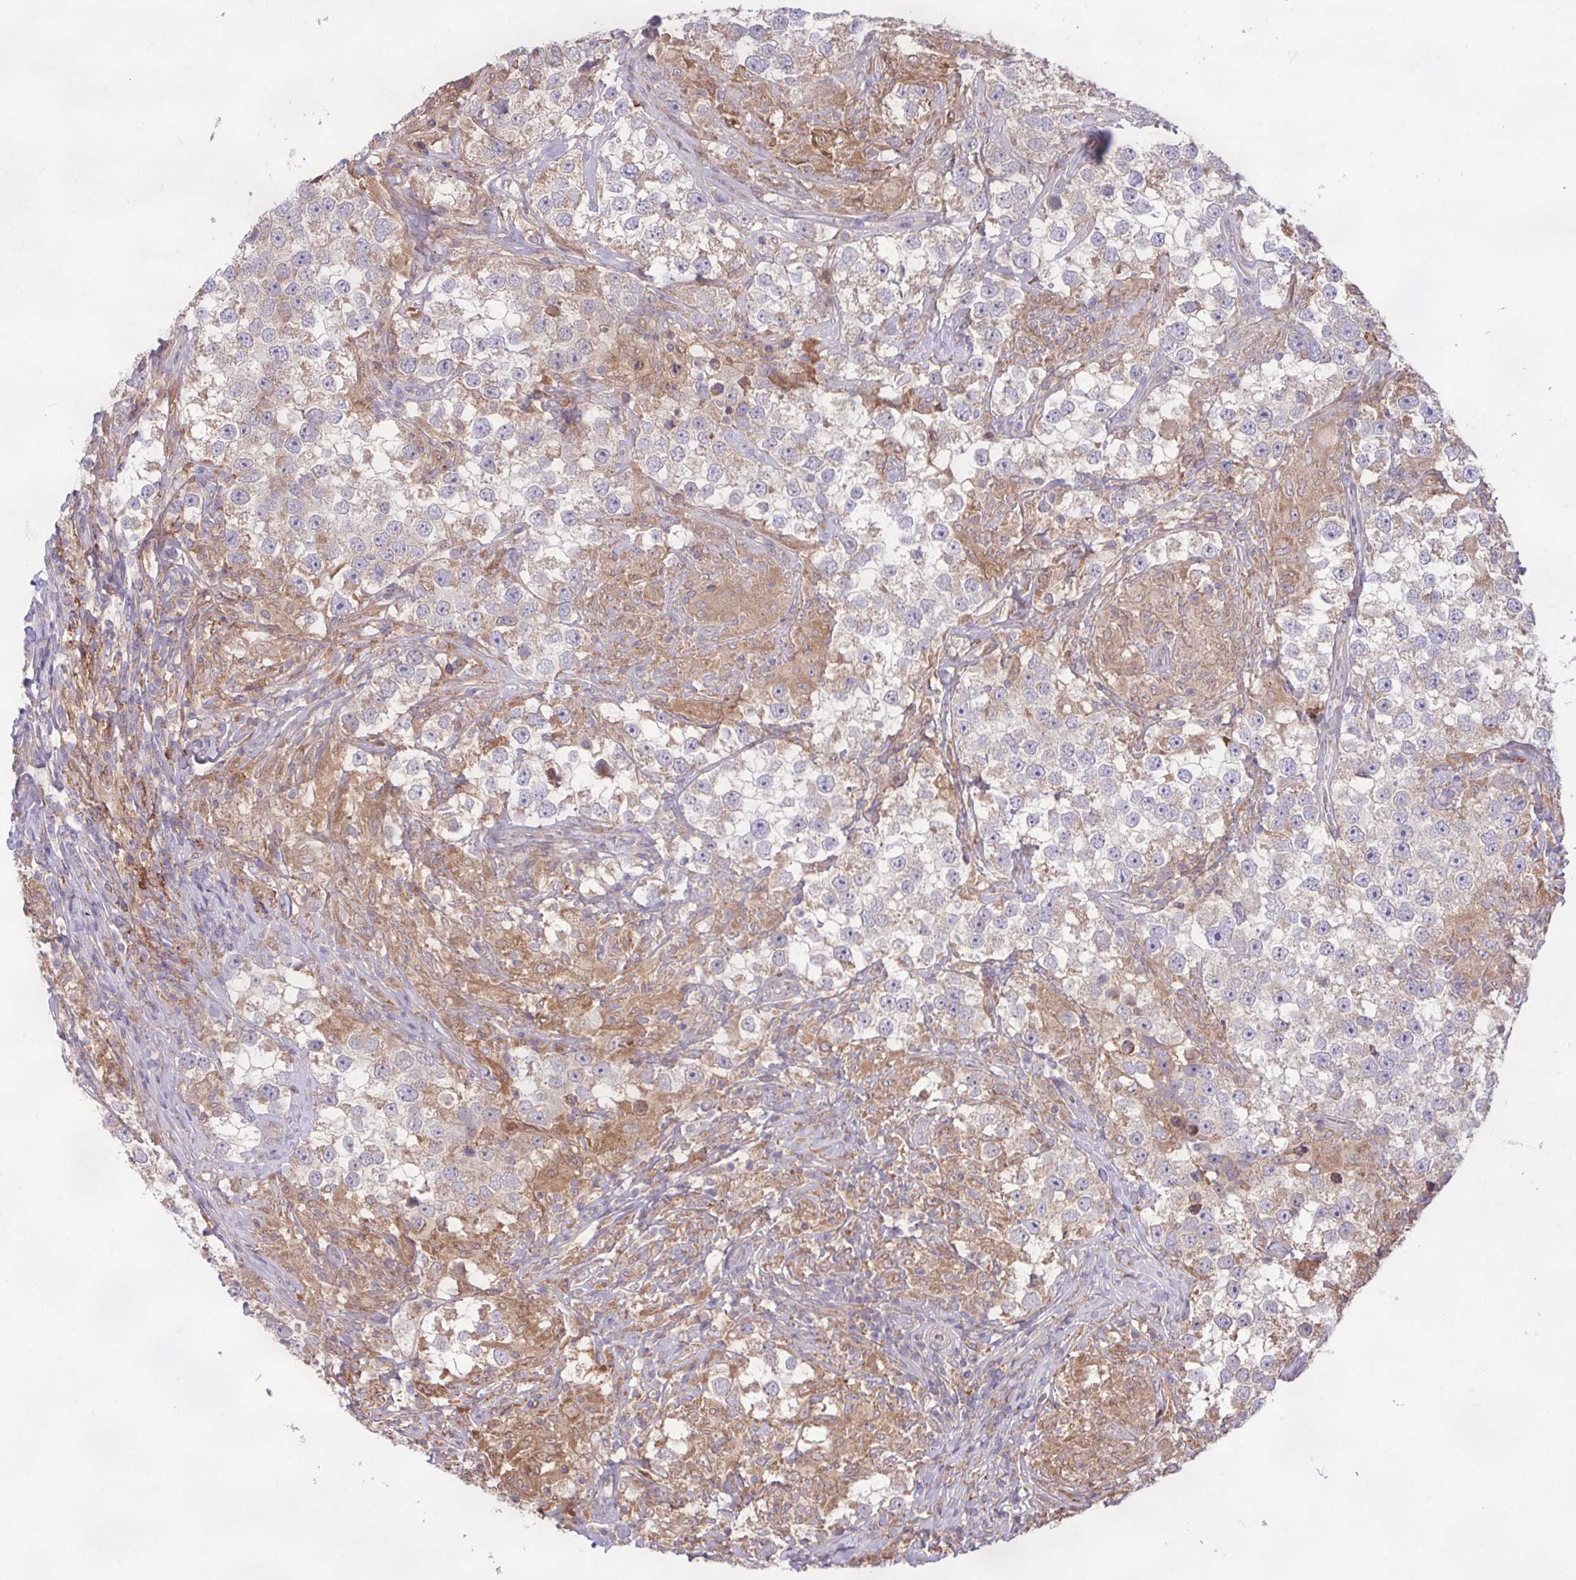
{"staining": {"intensity": "weak", "quantity": "25%-75%", "location": "cytoplasmic/membranous"}, "tissue": "testis cancer", "cell_type": "Tumor cells", "image_type": "cancer", "snomed": [{"axis": "morphology", "description": "Seminoma, NOS"}, {"axis": "topography", "description": "Testis"}], "caption": "A high-resolution image shows IHC staining of testis seminoma, which demonstrates weak cytoplasmic/membranous expression in approximately 25%-75% of tumor cells.", "gene": "ARHGEF25", "patient": {"sex": "male", "age": 46}}